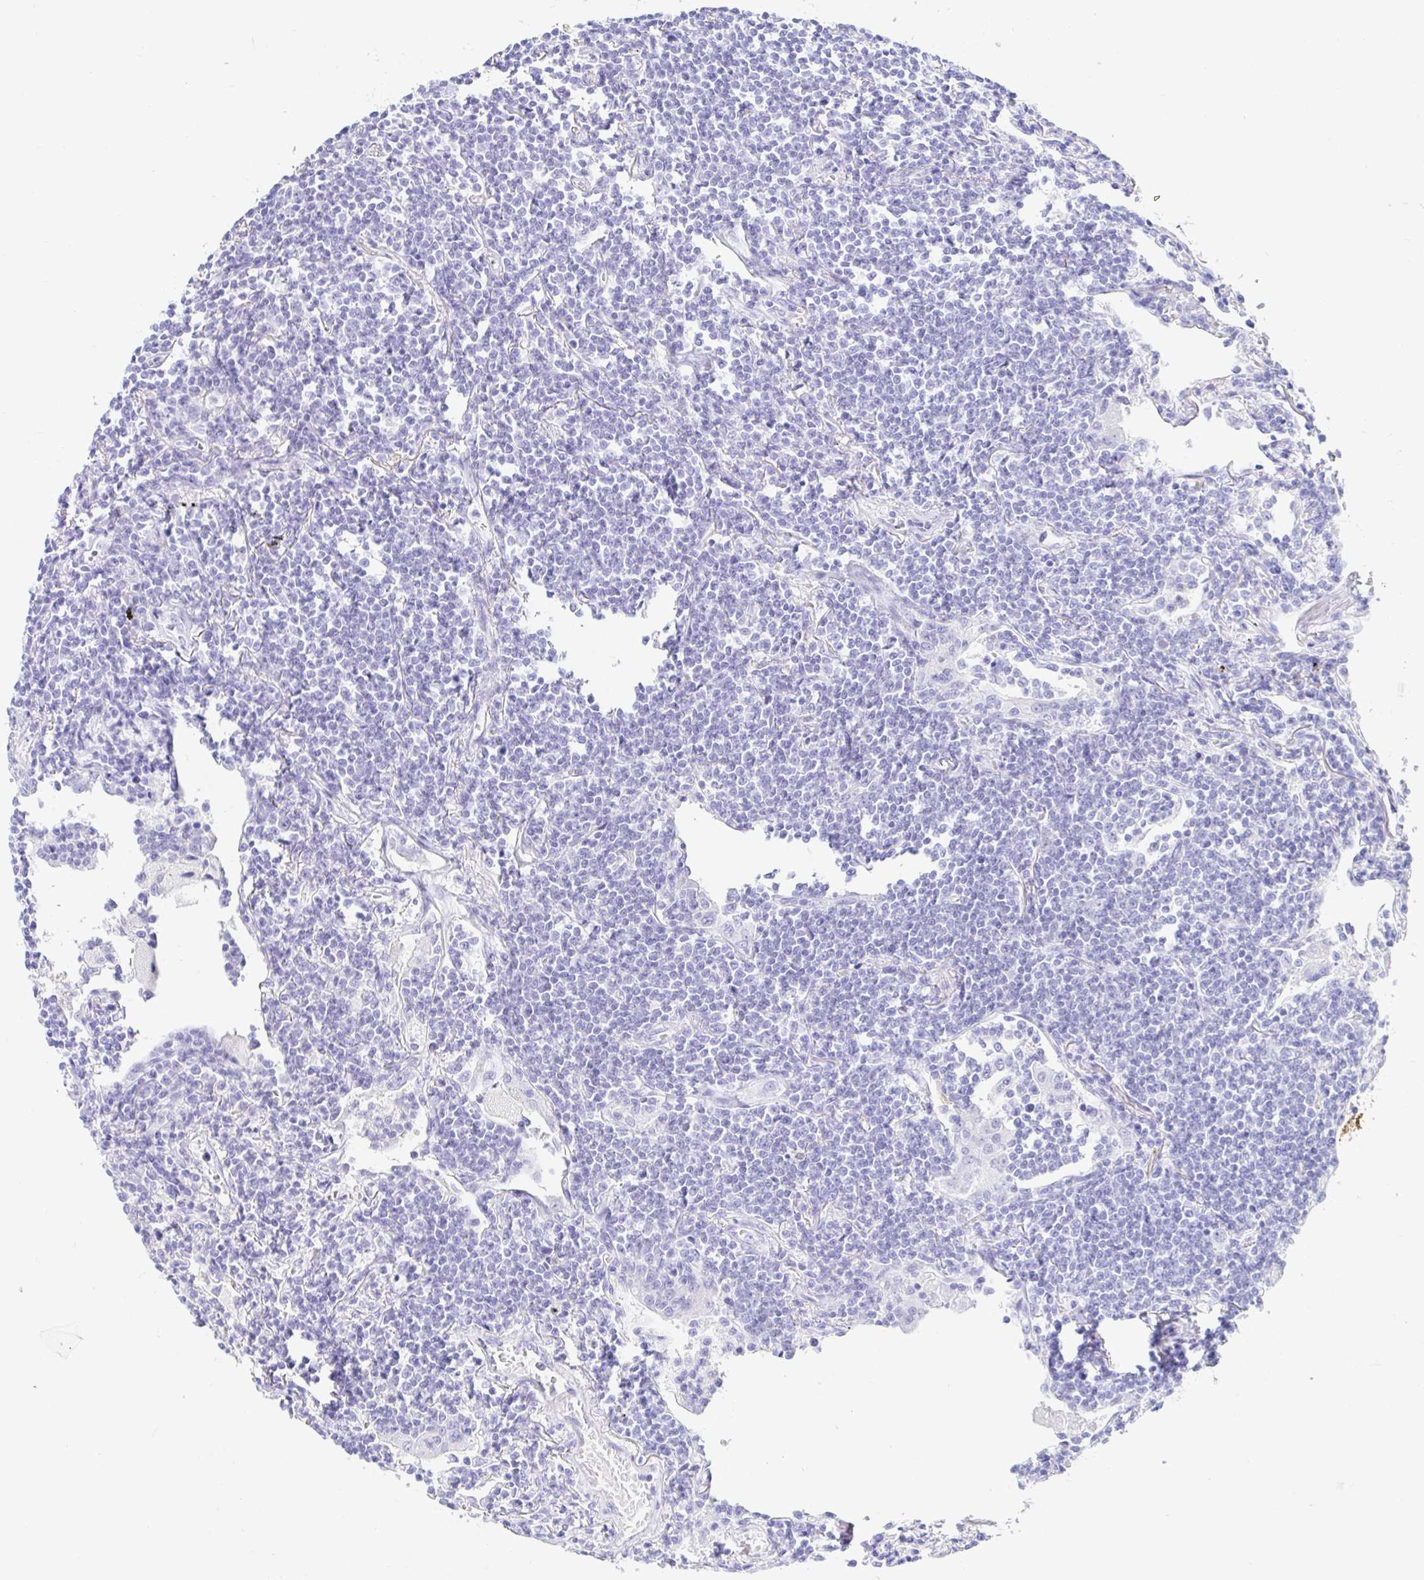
{"staining": {"intensity": "negative", "quantity": "none", "location": "none"}, "tissue": "lymphoma", "cell_type": "Tumor cells", "image_type": "cancer", "snomed": [{"axis": "morphology", "description": "Malignant lymphoma, non-Hodgkin's type, Low grade"}, {"axis": "topography", "description": "Lung"}], "caption": "The immunohistochemistry photomicrograph has no significant positivity in tumor cells of lymphoma tissue.", "gene": "PPP1R1B", "patient": {"sex": "female", "age": 71}}